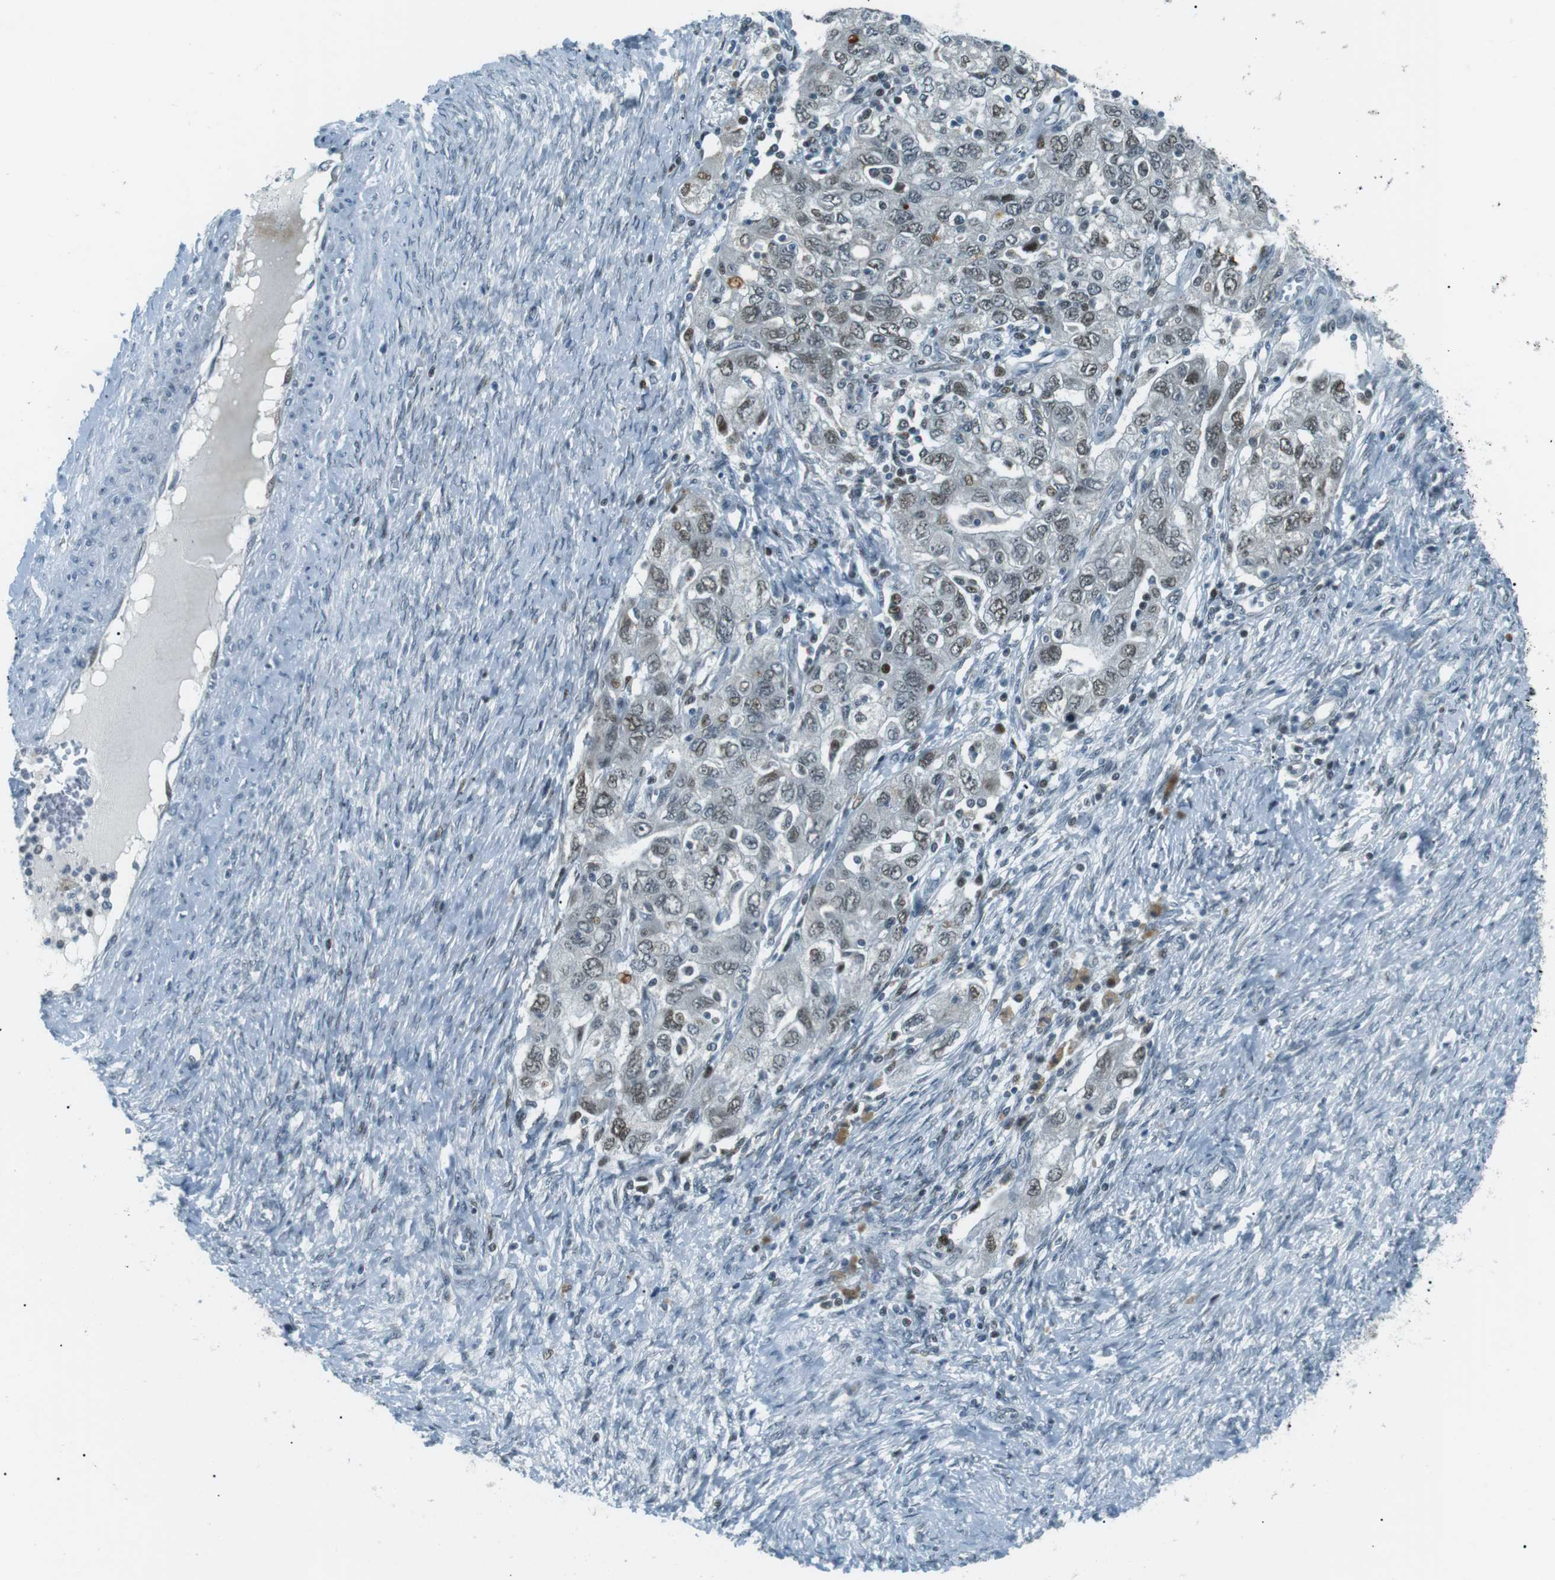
{"staining": {"intensity": "weak", "quantity": "<25%", "location": "nuclear"}, "tissue": "ovarian cancer", "cell_type": "Tumor cells", "image_type": "cancer", "snomed": [{"axis": "morphology", "description": "Carcinoma, NOS"}, {"axis": "morphology", "description": "Cystadenocarcinoma, serous, NOS"}, {"axis": "topography", "description": "Ovary"}], "caption": "Ovarian cancer was stained to show a protein in brown. There is no significant positivity in tumor cells.", "gene": "PJA1", "patient": {"sex": "female", "age": 69}}